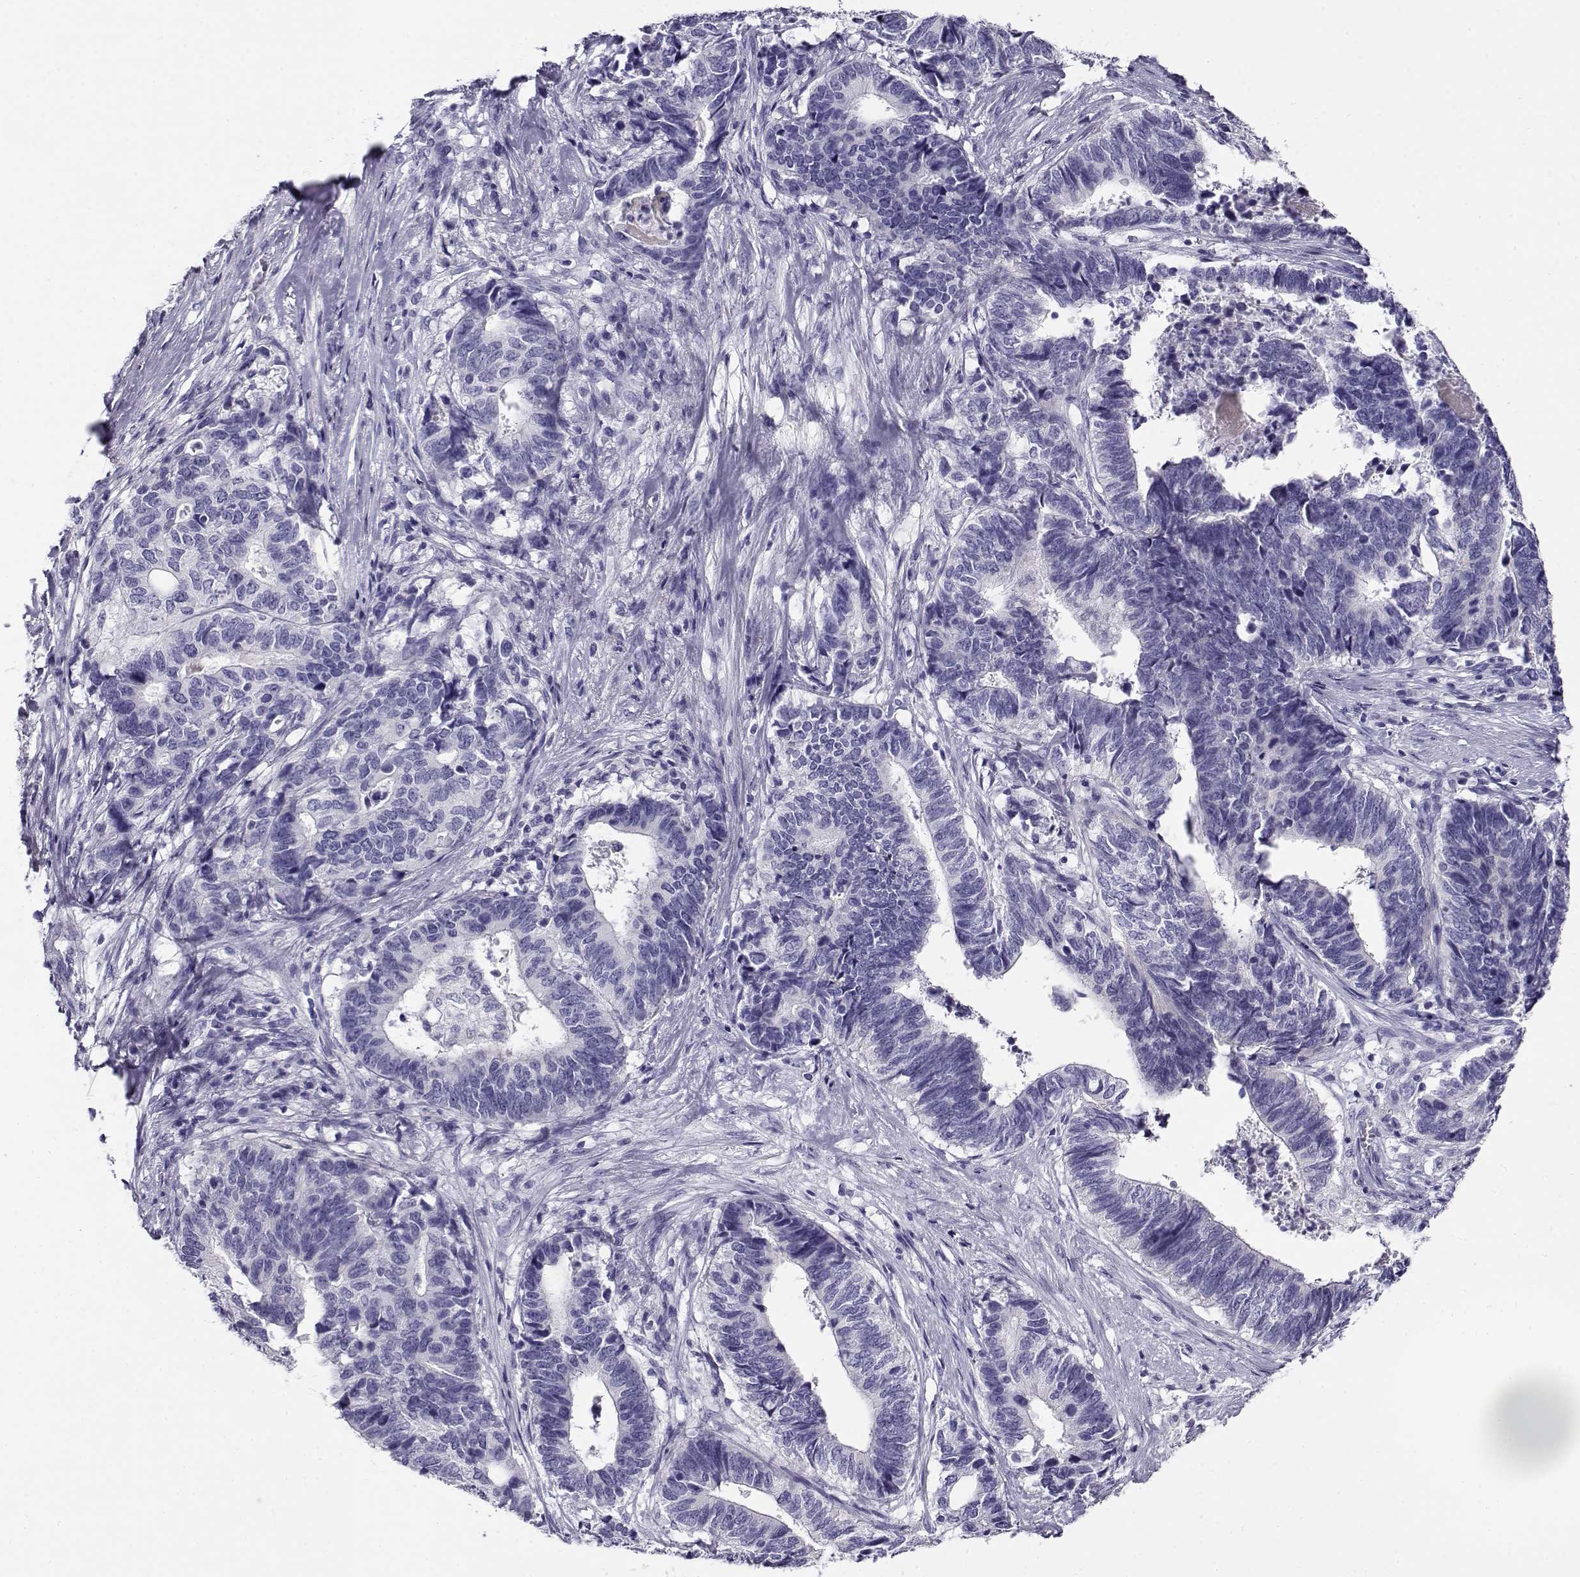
{"staining": {"intensity": "negative", "quantity": "none", "location": "none"}, "tissue": "stomach cancer", "cell_type": "Tumor cells", "image_type": "cancer", "snomed": [{"axis": "morphology", "description": "Adenocarcinoma, NOS"}, {"axis": "topography", "description": "Stomach, upper"}], "caption": "This is an IHC micrograph of stomach cancer. There is no positivity in tumor cells.", "gene": "CABS1", "patient": {"sex": "female", "age": 67}}